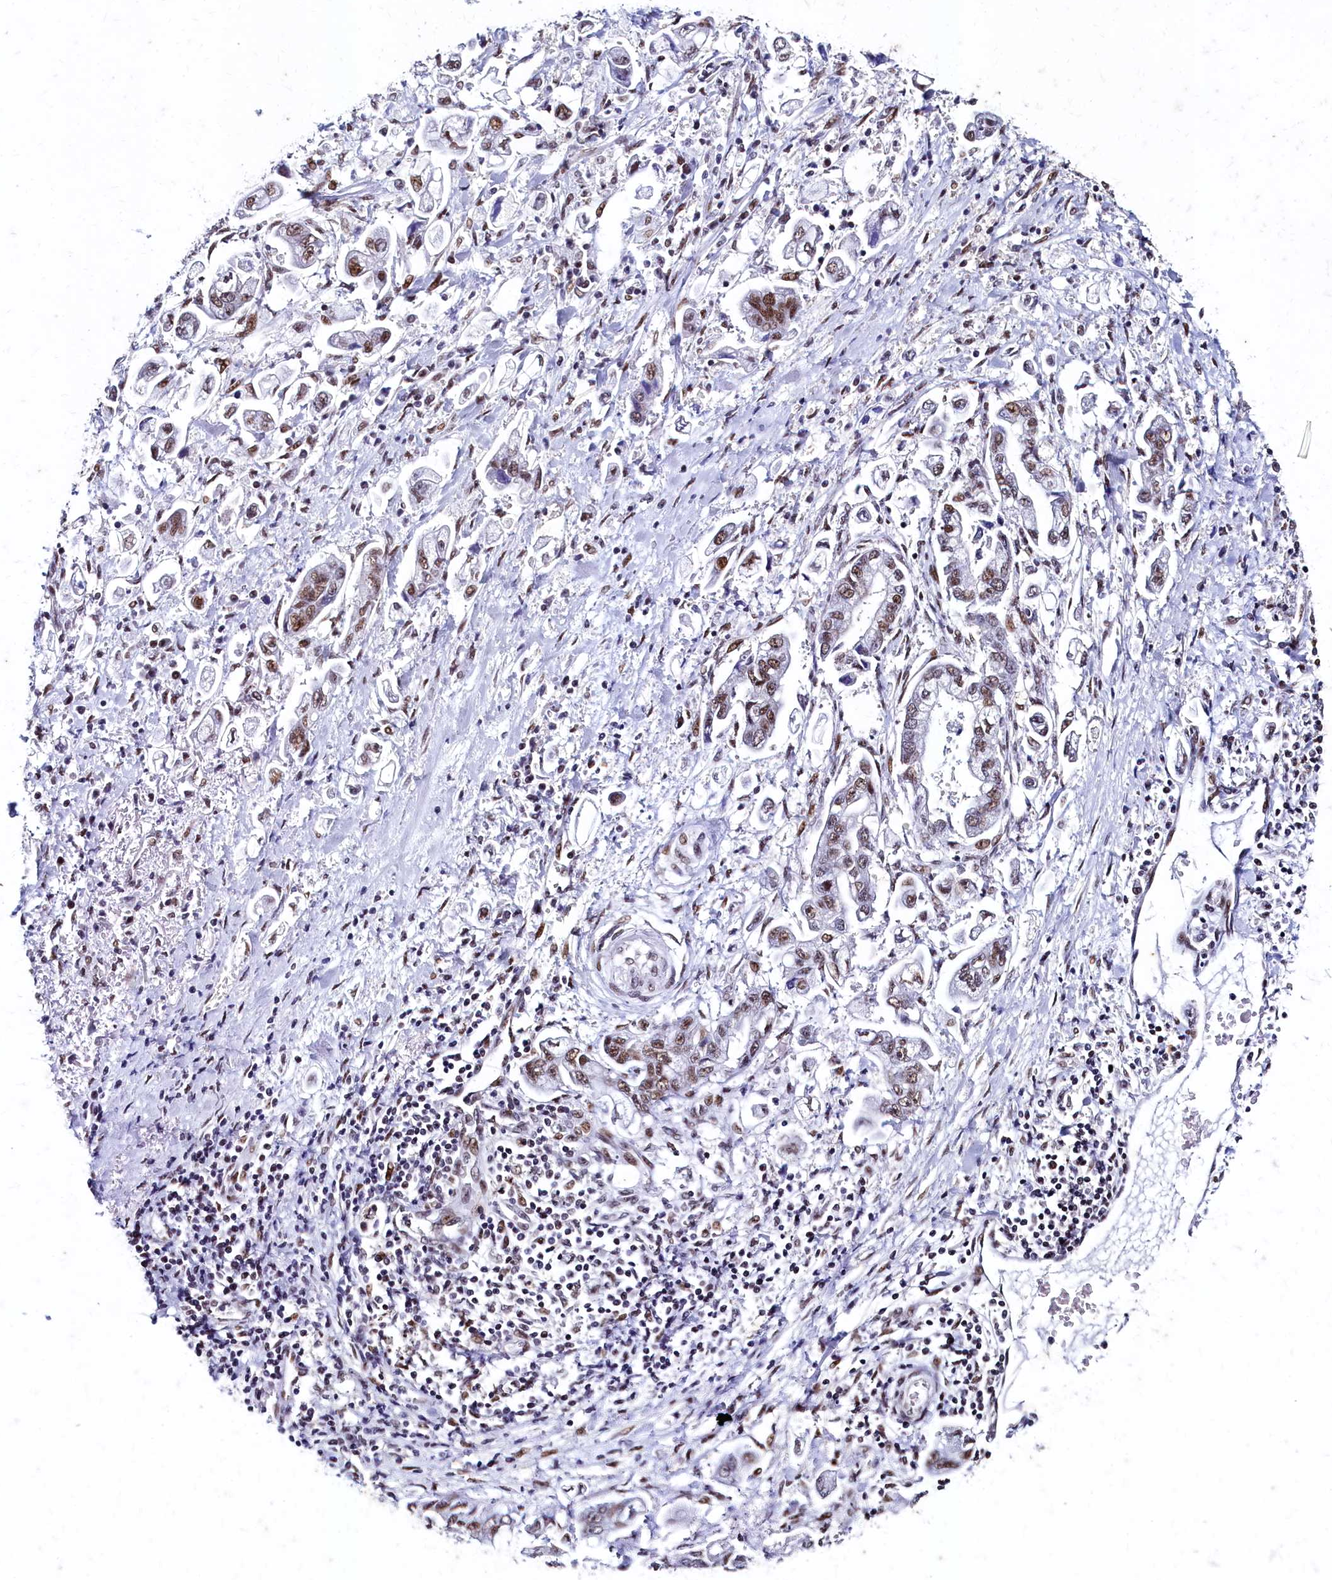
{"staining": {"intensity": "moderate", "quantity": "25%-75%", "location": "nuclear"}, "tissue": "stomach cancer", "cell_type": "Tumor cells", "image_type": "cancer", "snomed": [{"axis": "morphology", "description": "Adenocarcinoma, NOS"}, {"axis": "topography", "description": "Stomach"}], "caption": "Brown immunohistochemical staining in stomach cancer (adenocarcinoma) shows moderate nuclear expression in about 25%-75% of tumor cells.", "gene": "CPSF7", "patient": {"sex": "male", "age": 62}}